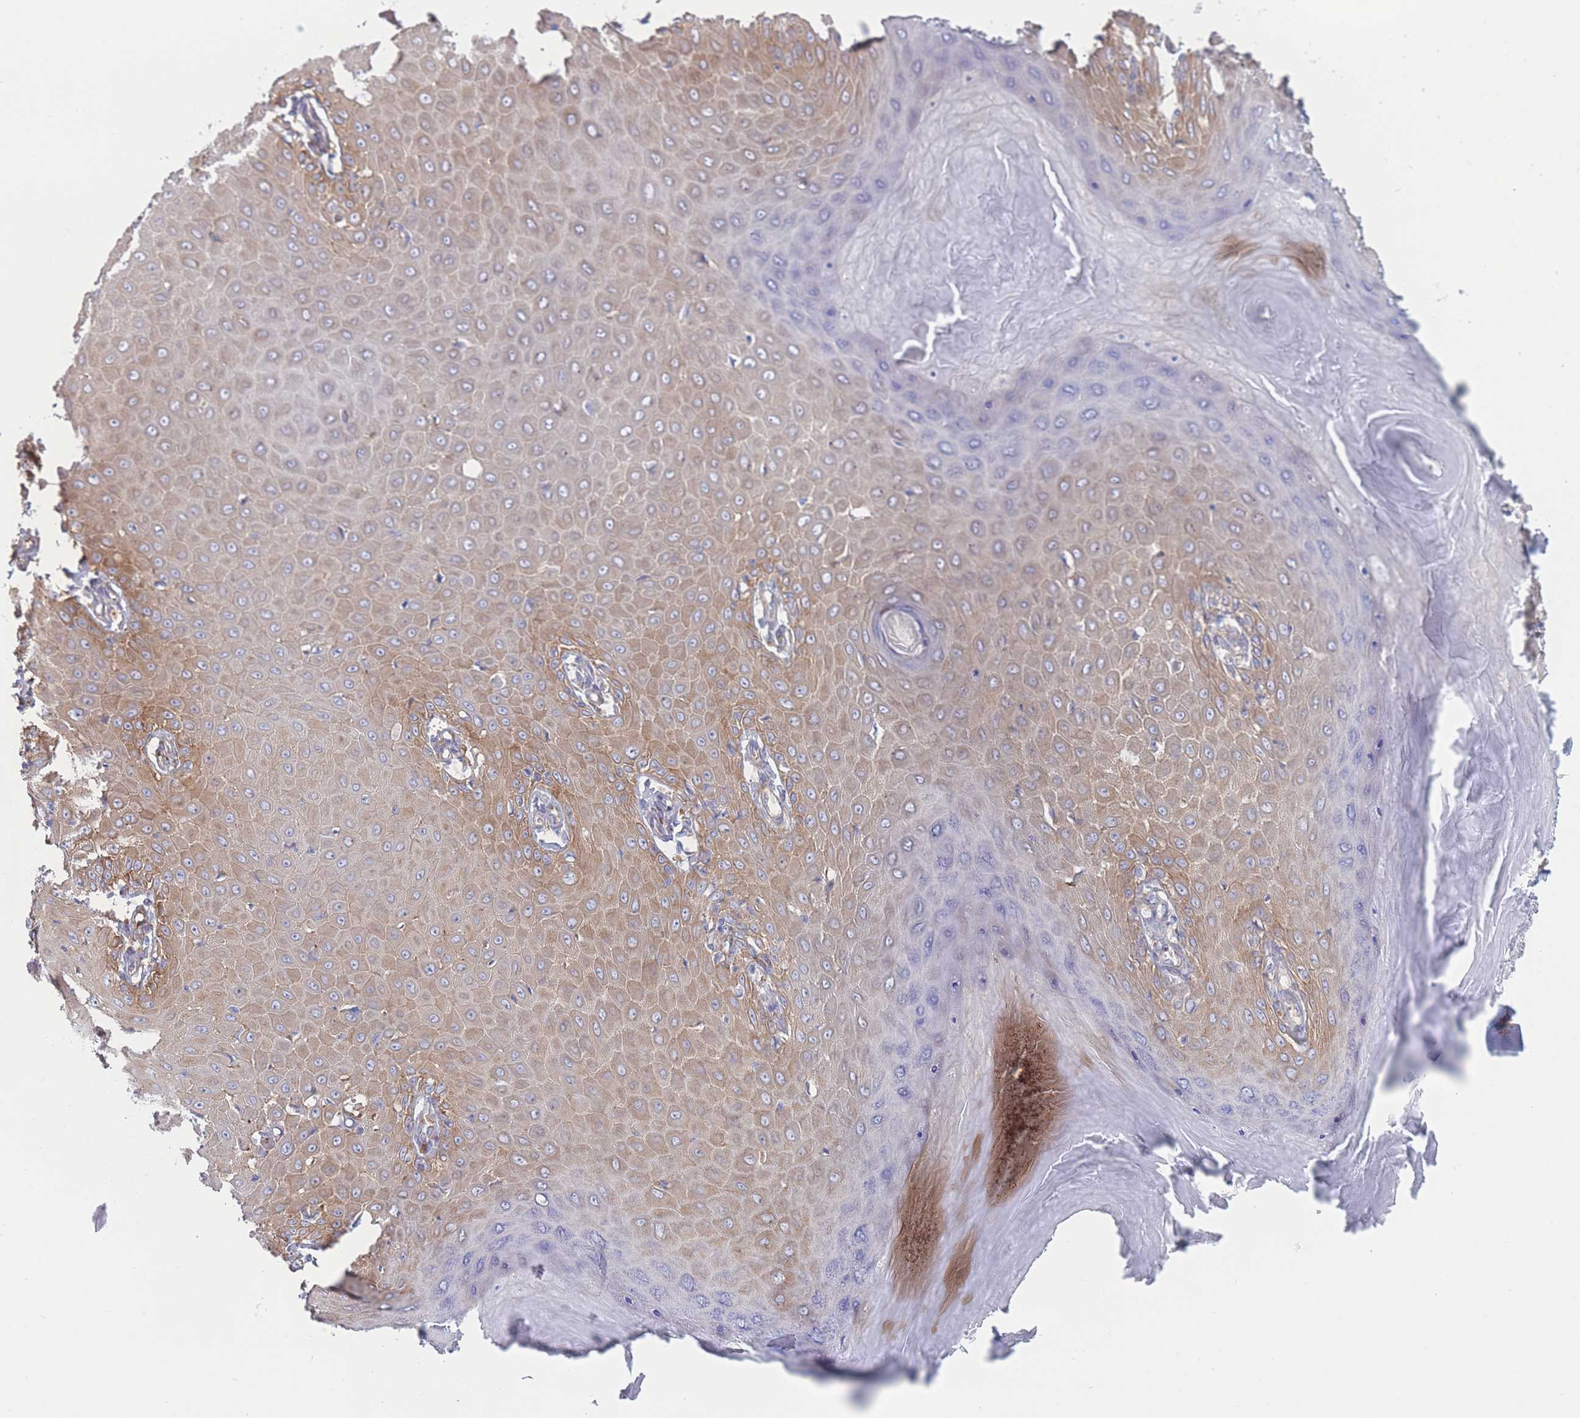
{"staining": {"intensity": "moderate", "quantity": "25%-75%", "location": "cytoplasmic/membranous"}, "tissue": "skin cancer", "cell_type": "Tumor cells", "image_type": "cancer", "snomed": [{"axis": "morphology", "description": "Squamous cell carcinoma, NOS"}, {"axis": "topography", "description": "Skin"}], "caption": "A high-resolution micrograph shows IHC staining of skin cancer, which reveals moderate cytoplasmic/membranous positivity in about 25%-75% of tumor cells.", "gene": "RPL8", "patient": {"sex": "male", "age": 70}}